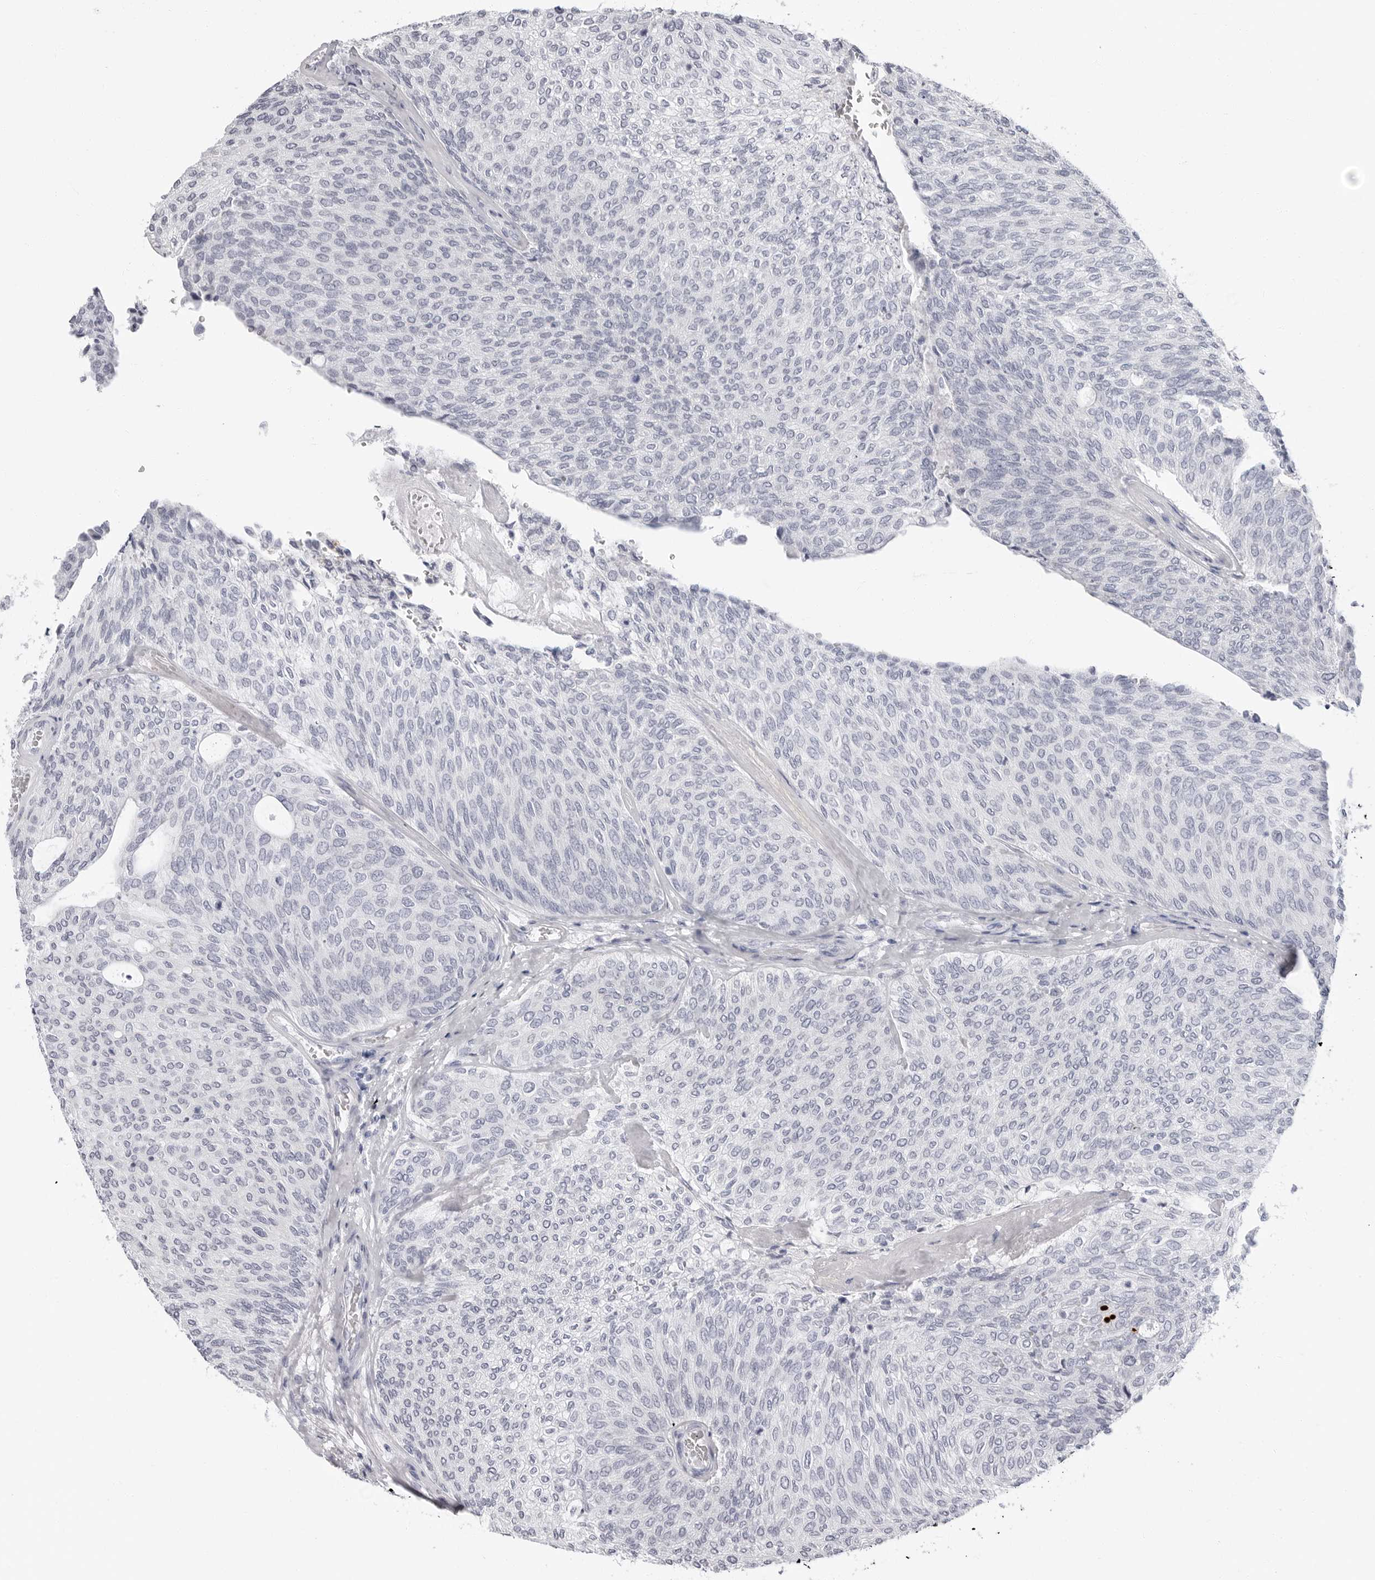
{"staining": {"intensity": "negative", "quantity": "none", "location": "none"}, "tissue": "urothelial cancer", "cell_type": "Tumor cells", "image_type": "cancer", "snomed": [{"axis": "morphology", "description": "Urothelial carcinoma, Low grade"}, {"axis": "topography", "description": "Urinary bladder"}], "caption": "Immunohistochemical staining of human urothelial carcinoma (low-grade) exhibits no significant staining in tumor cells.", "gene": "ERICH3", "patient": {"sex": "female", "age": 79}}